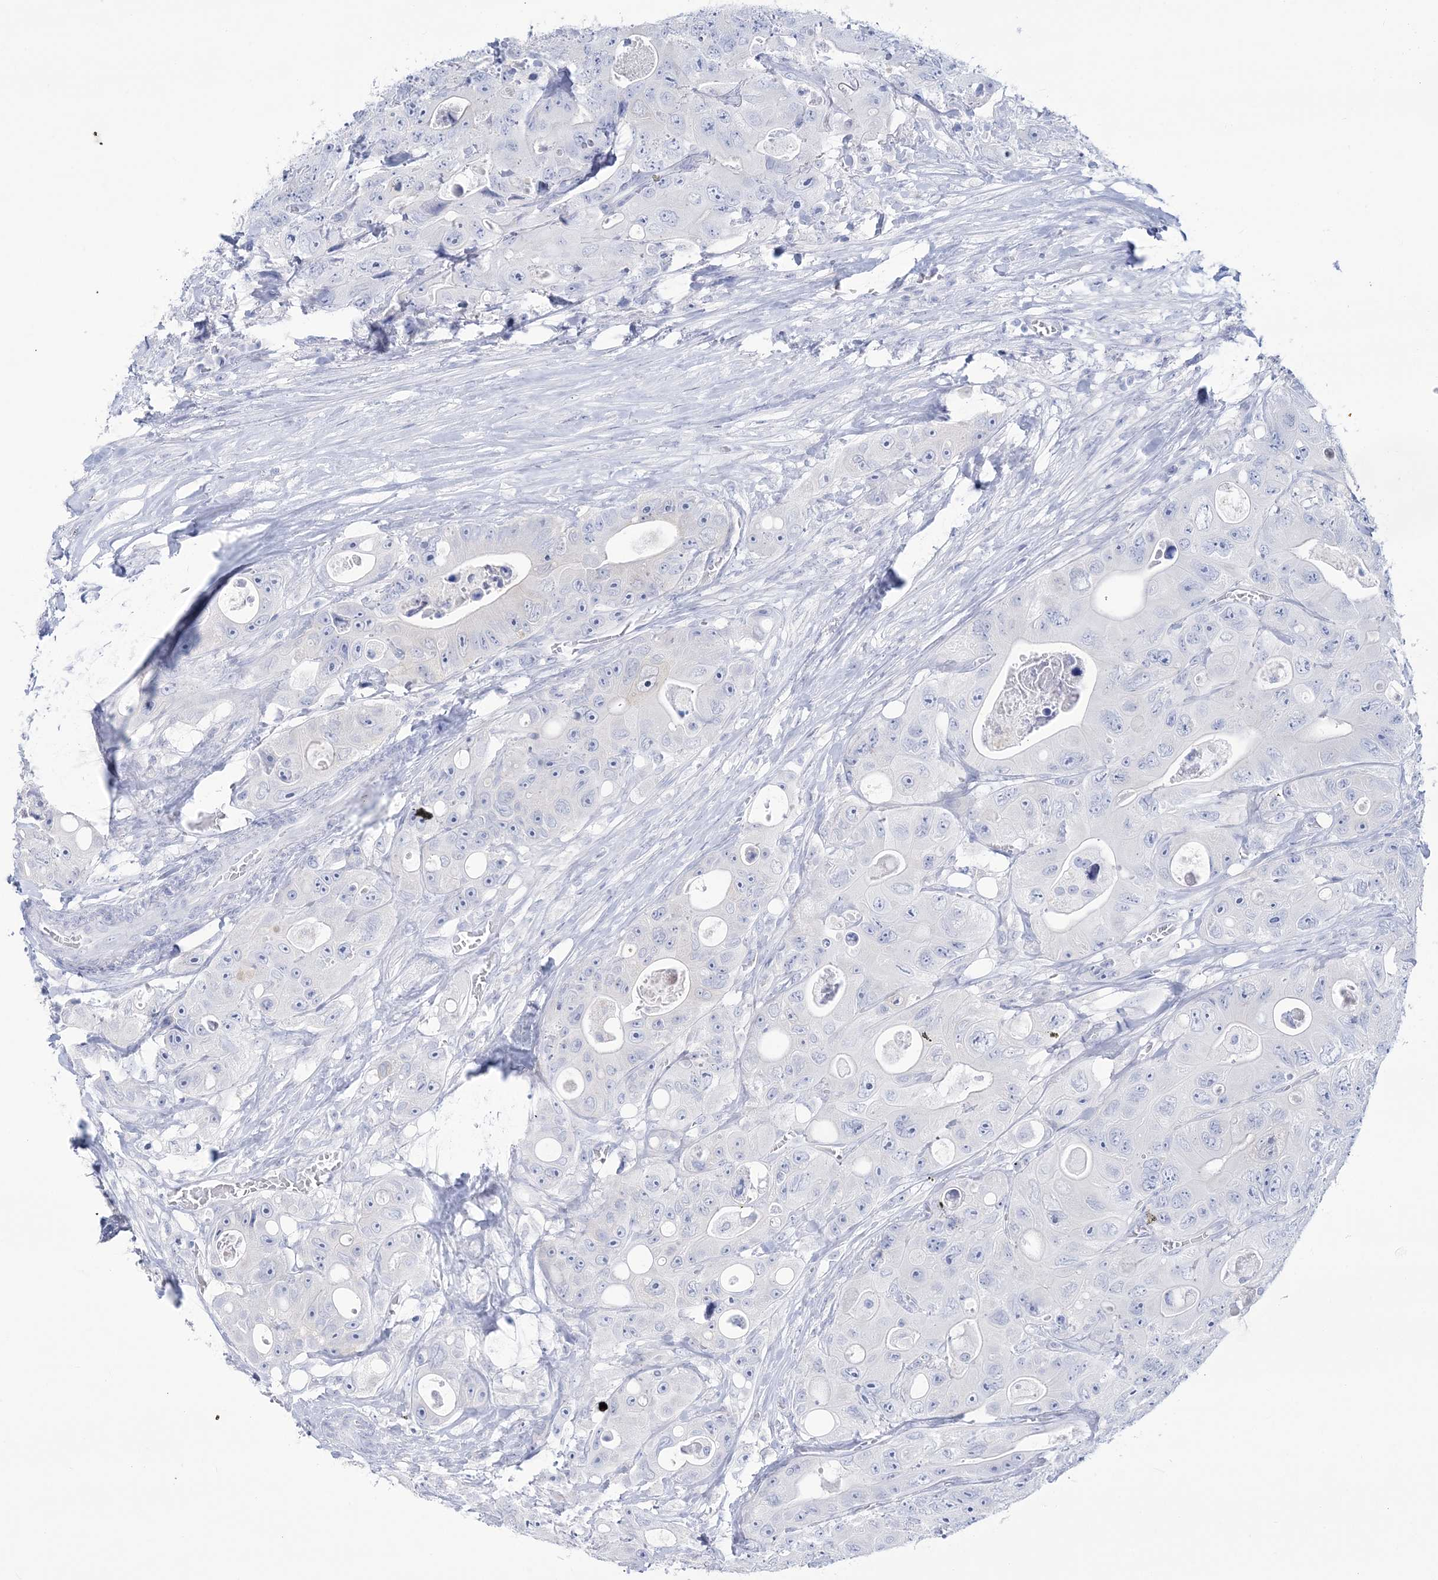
{"staining": {"intensity": "negative", "quantity": "none", "location": "none"}, "tissue": "colorectal cancer", "cell_type": "Tumor cells", "image_type": "cancer", "snomed": [{"axis": "morphology", "description": "Adenocarcinoma, NOS"}, {"axis": "topography", "description": "Colon"}], "caption": "Tumor cells are negative for protein expression in human colorectal cancer.", "gene": "RBP2", "patient": {"sex": "female", "age": 46}}